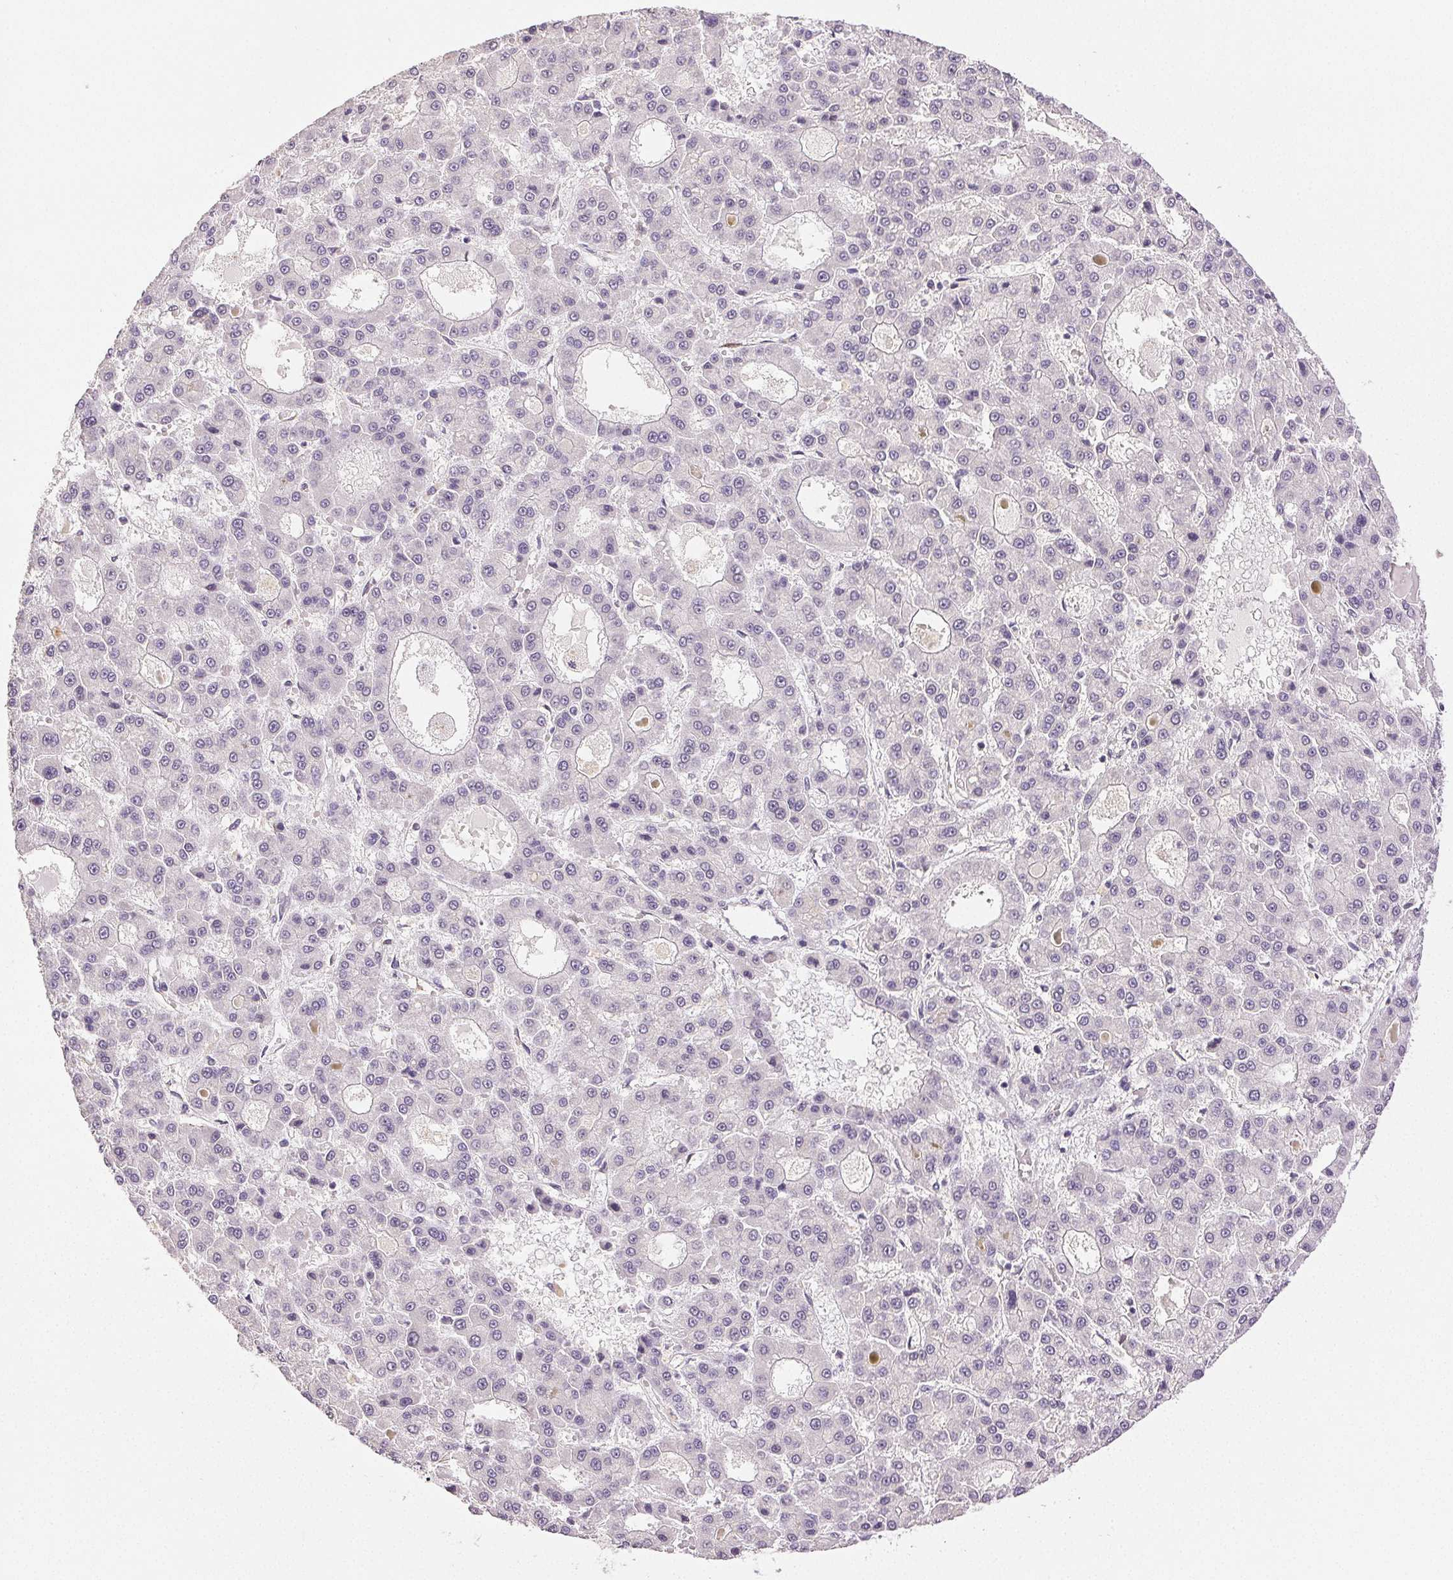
{"staining": {"intensity": "negative", "quantity": "none", "location": "none"}, "tissue": "liver cancer", "cell_type": "Tumor cells", "image_type": "cancer", "snomed": [{"axis": "morphology", "description": "Carcinoma, Hepatocellular, NOS"}, {"axis": "topography", "description": "Liver"}], "caption": "Tumor cells show no significant protein staining in liver hepatocellular carcinoma.", "gene": "PLCB1", "patient": {"sex": "male", "age": 70}}